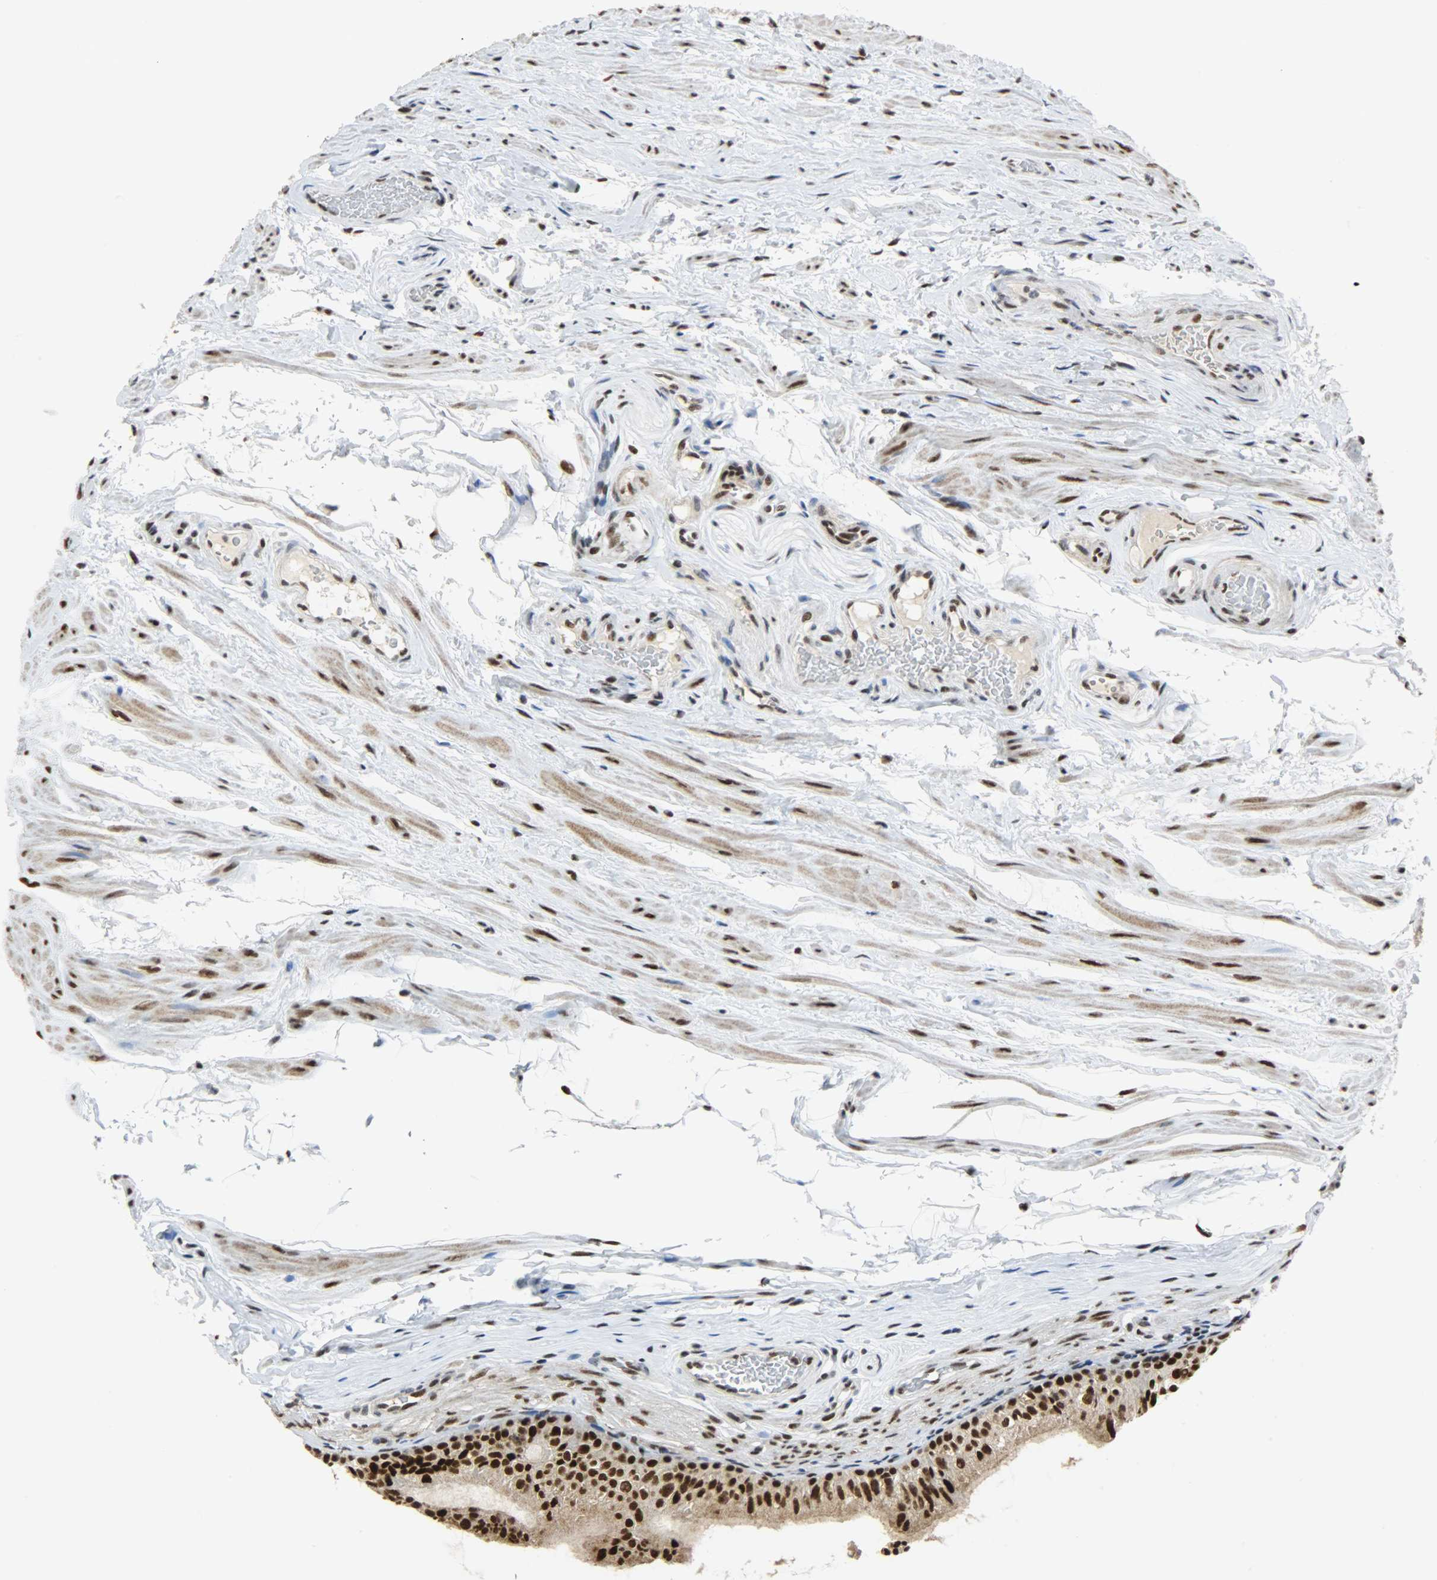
{"staining": {"intensity": "strong", "quantity": ">75%", "location": "nuclear"}, "tissue": "epididymis", "cell_type": "Glandular cells", "image_type": "normal", "snomed": [{"axis": "morphology", "description": "Normal tissue, NOS"}, {"axis": "topography", "description": "Testis"}, {"axis": "topography", "description": "Epididymis"}], "caption": "Immunohistochemistry (IHC) of normal human epididymis shows high levels of strong nuclear positivity in approximately >75% of glandular cells.", "gene": "SSB", "patient": {"sex": "male", "age": 36}}